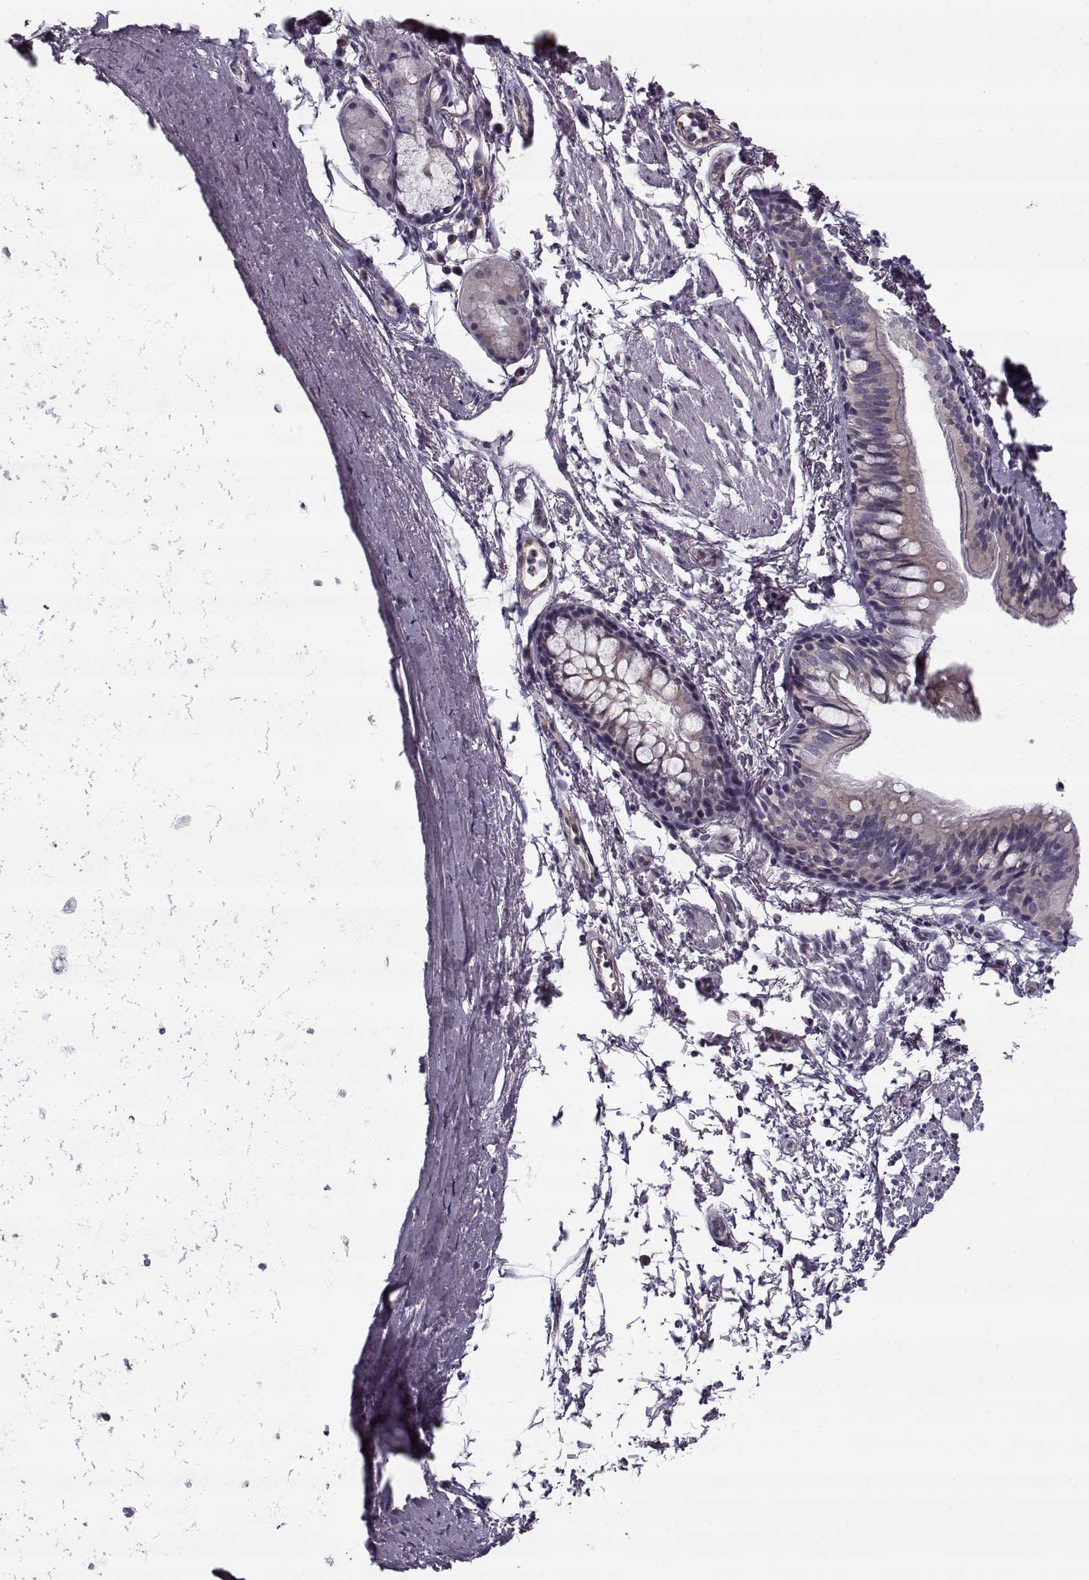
{"staining": {"intensity": "negative", "quantity": "none", "location": "none"}, "tissue": "bronchus", "cell_type": "Respiratory epithelial cells", "image_type": "normal", "snomed": [{"axis": "morphology", "description": "Normal tissue, NOS"}, {"axis": "topography", "description": "Lymph node"}, {"axis": "topography", "description": "Bronchus"}], "caption": "DAB (3,3'-diaminobenzidine) immunohistochemical staining of unremarkable bronchus demonstrates no significant staining in respiratory epithelial cells.", "gene": "PNMT", "patient": {"sex": "female", "age": 70}}